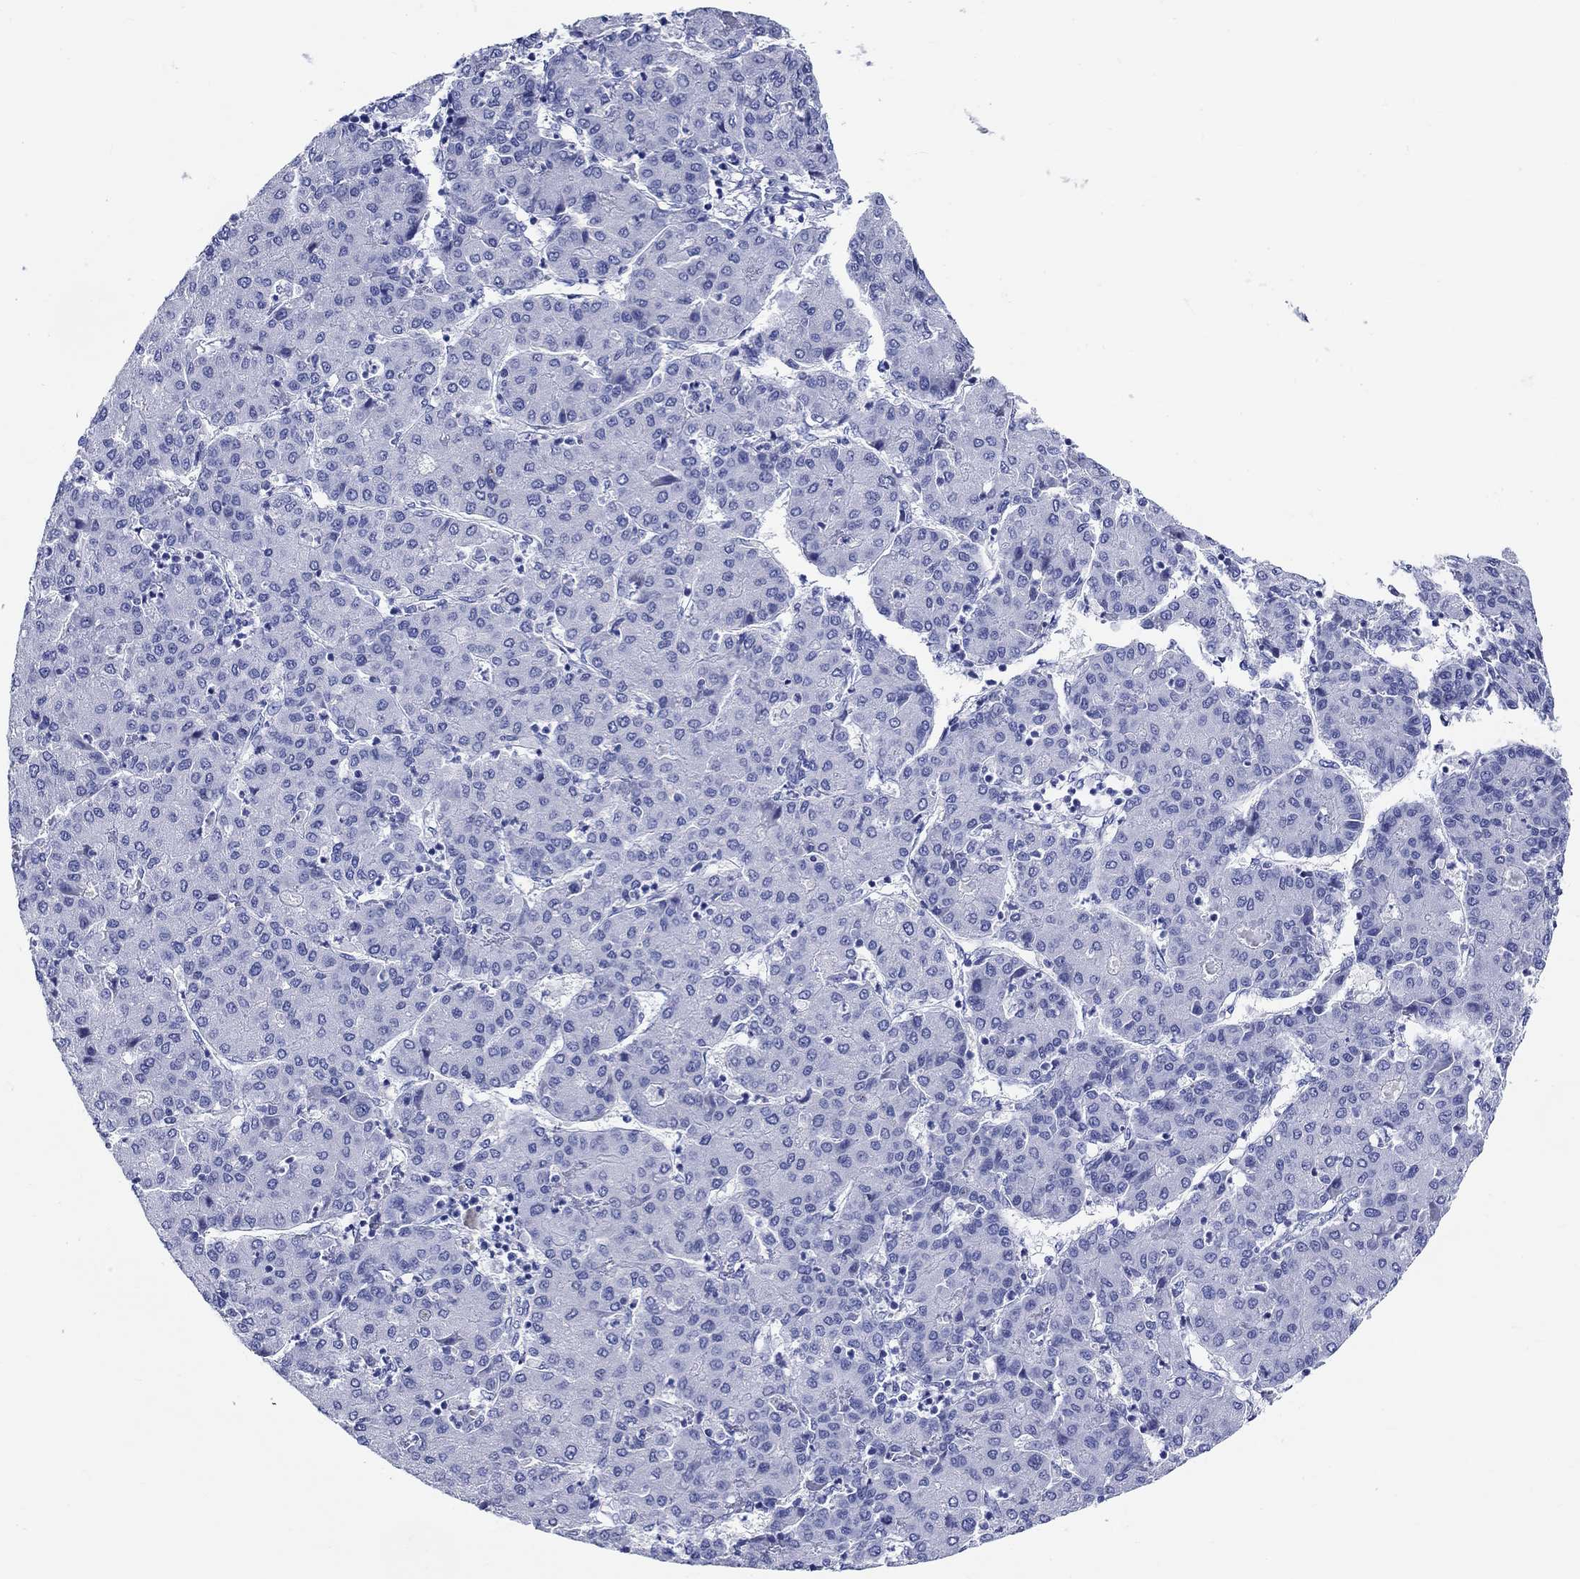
{"staining": {"intensity": "negative", "quantity": "none", "location": "none"}, "tissue": "liver cancer", "cell_type": "Tumor cells", "image_type": "cancer", "snomed": [{"axis": "morphology", "description": "Carcinoma, Hepatocellular, NOS"}, {"axis": "topography", "description": "Liver"}], "caption": "DAB immunohistochemical staining of liver hepatocellular carcinoma shows no significant expression in tumor cells.", "gene": "CRYGS", "patient": {"sex": "male", "age": 65}}